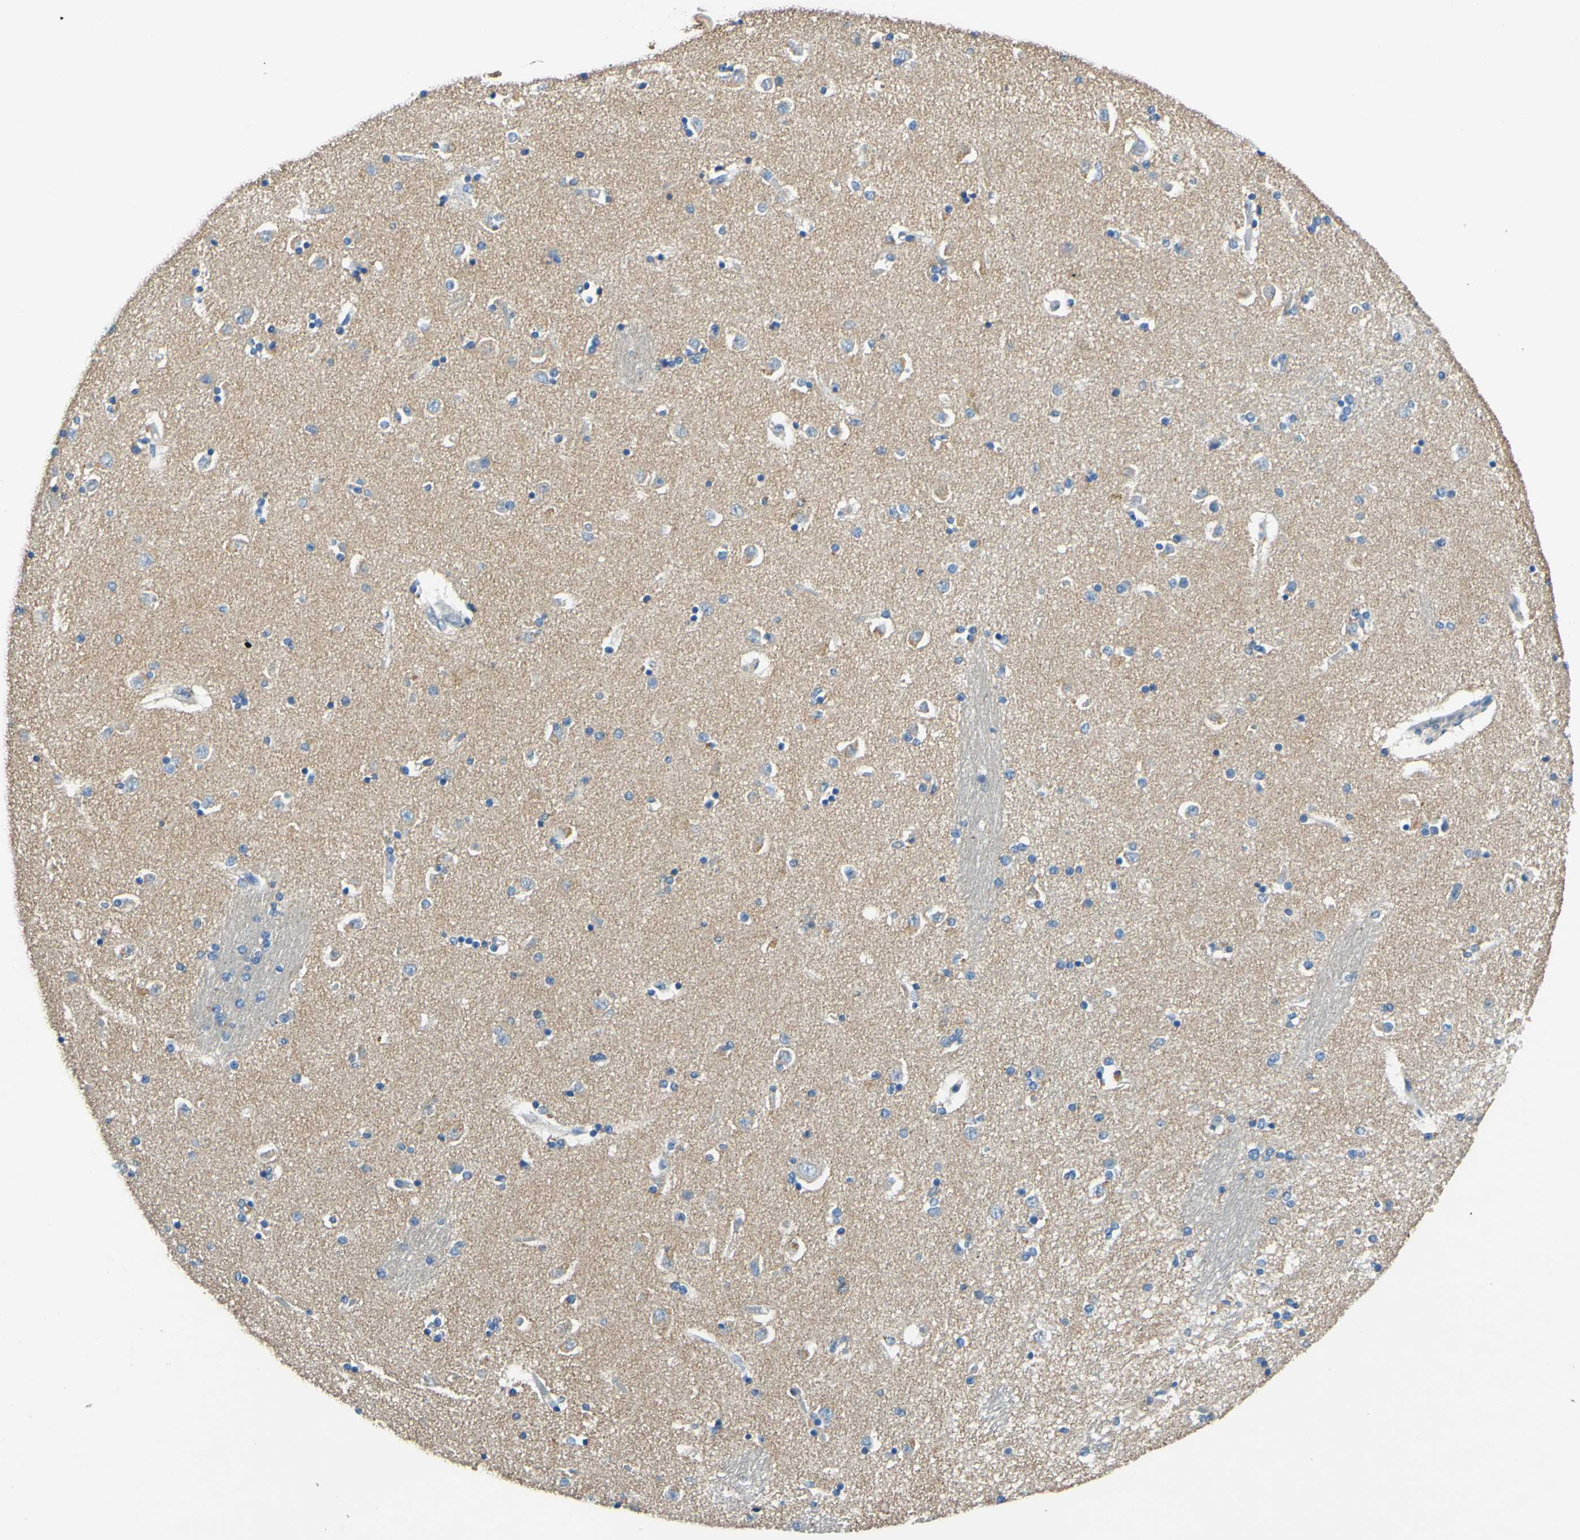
{"staining": {"intensity": "negative", "quantity": "none", "location": "none"}, "tissue": "caudate", "cell_type": "Glial cells", "image_type": "normal", "snomed": [{"axis": "morphology", "description": "Normal tissue, NOS"}, {"axis": "topography", "description": "Lateral ventricle wall"}], "caption": "Glial cells show no significant protein staining in normal caudate. (Immunohistochemistry (ihc), brightfield microscopy, high magnification).", "gene": "CDH10", "patient": {"sex": "female", "age": 54}}